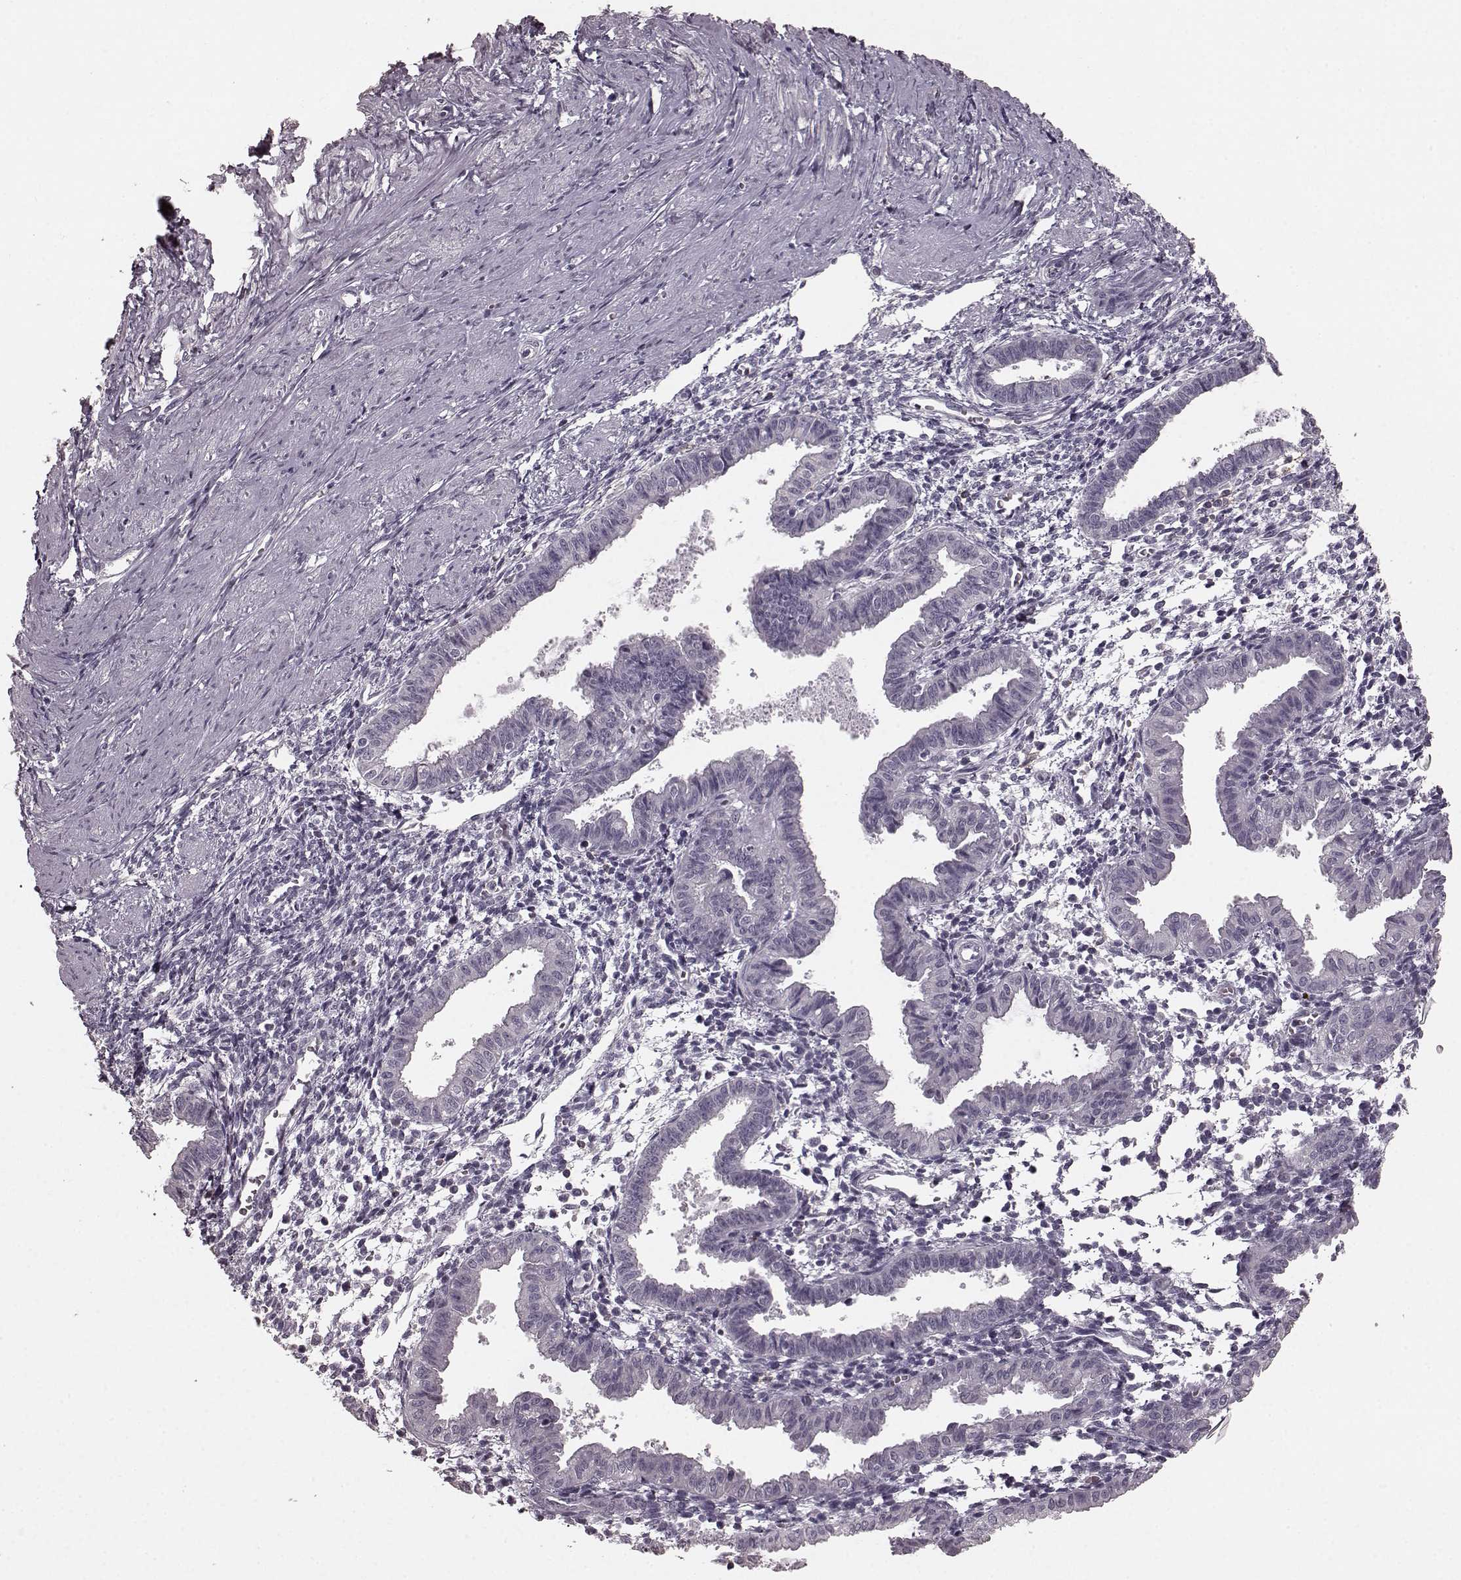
{"staining": {"intensity": "negative", "quantity": "none", "location": "none"}, "tissue": "endometrium", "cell_type": "Cells in endometrial stroma", "image_type": "normal", "snomed": [{"axis": "morphology", "description": "Normal tissue, NOS"}, {"axis": "topography", "description": "Endometrium"}], "caption": "This is an immunohistochemistry (IHC) photomicrograph of normal endometrium. There is no positivity in cells in endometrial stroma.", "gene": "CD28", "patient": {"sex": "female", "age": 37}}